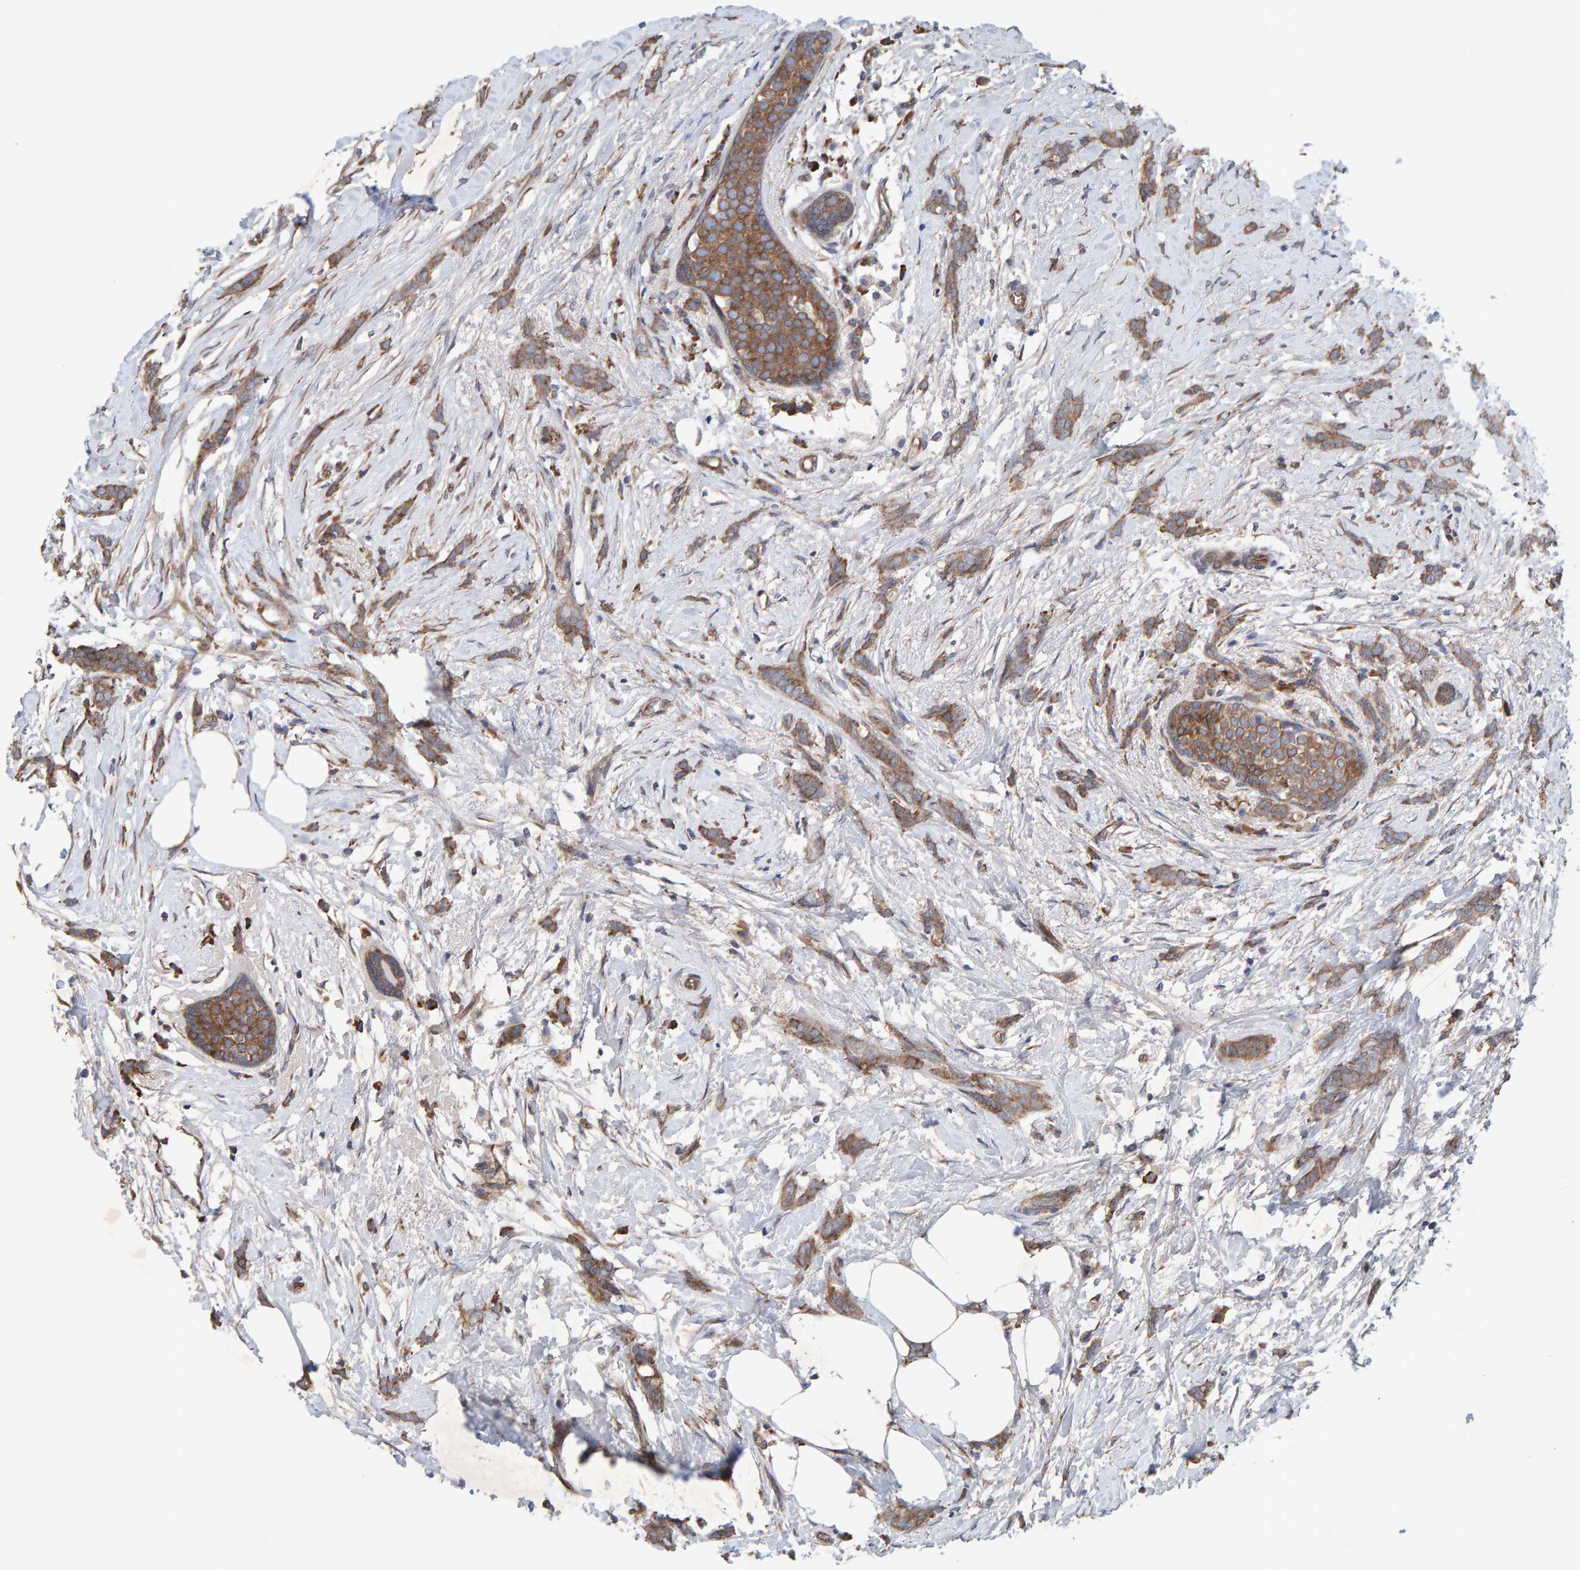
{"staining": {"intensity": "moderate", "quantity": ">75%", "location": "cytoplasmic/membranous"}, "tissue": "breast cancer", "cell_type": "Tumor cells", "image_type": "cancer", "snomed": [{"axis": "morphology", "description": "Lobular carcinoma, in situ"}, {"axis": "morphology", "description": "Lobular carcinoma"}, {"axis": "topography", "description": "Breast"}], "caption": "Breast lobular carcinoma stained for a protein reveals moderate cytoplasmic/membranous positivity in tumor cells.", "gene": "LRSAM1", "patient": {"sex": "female", "age": 41}}